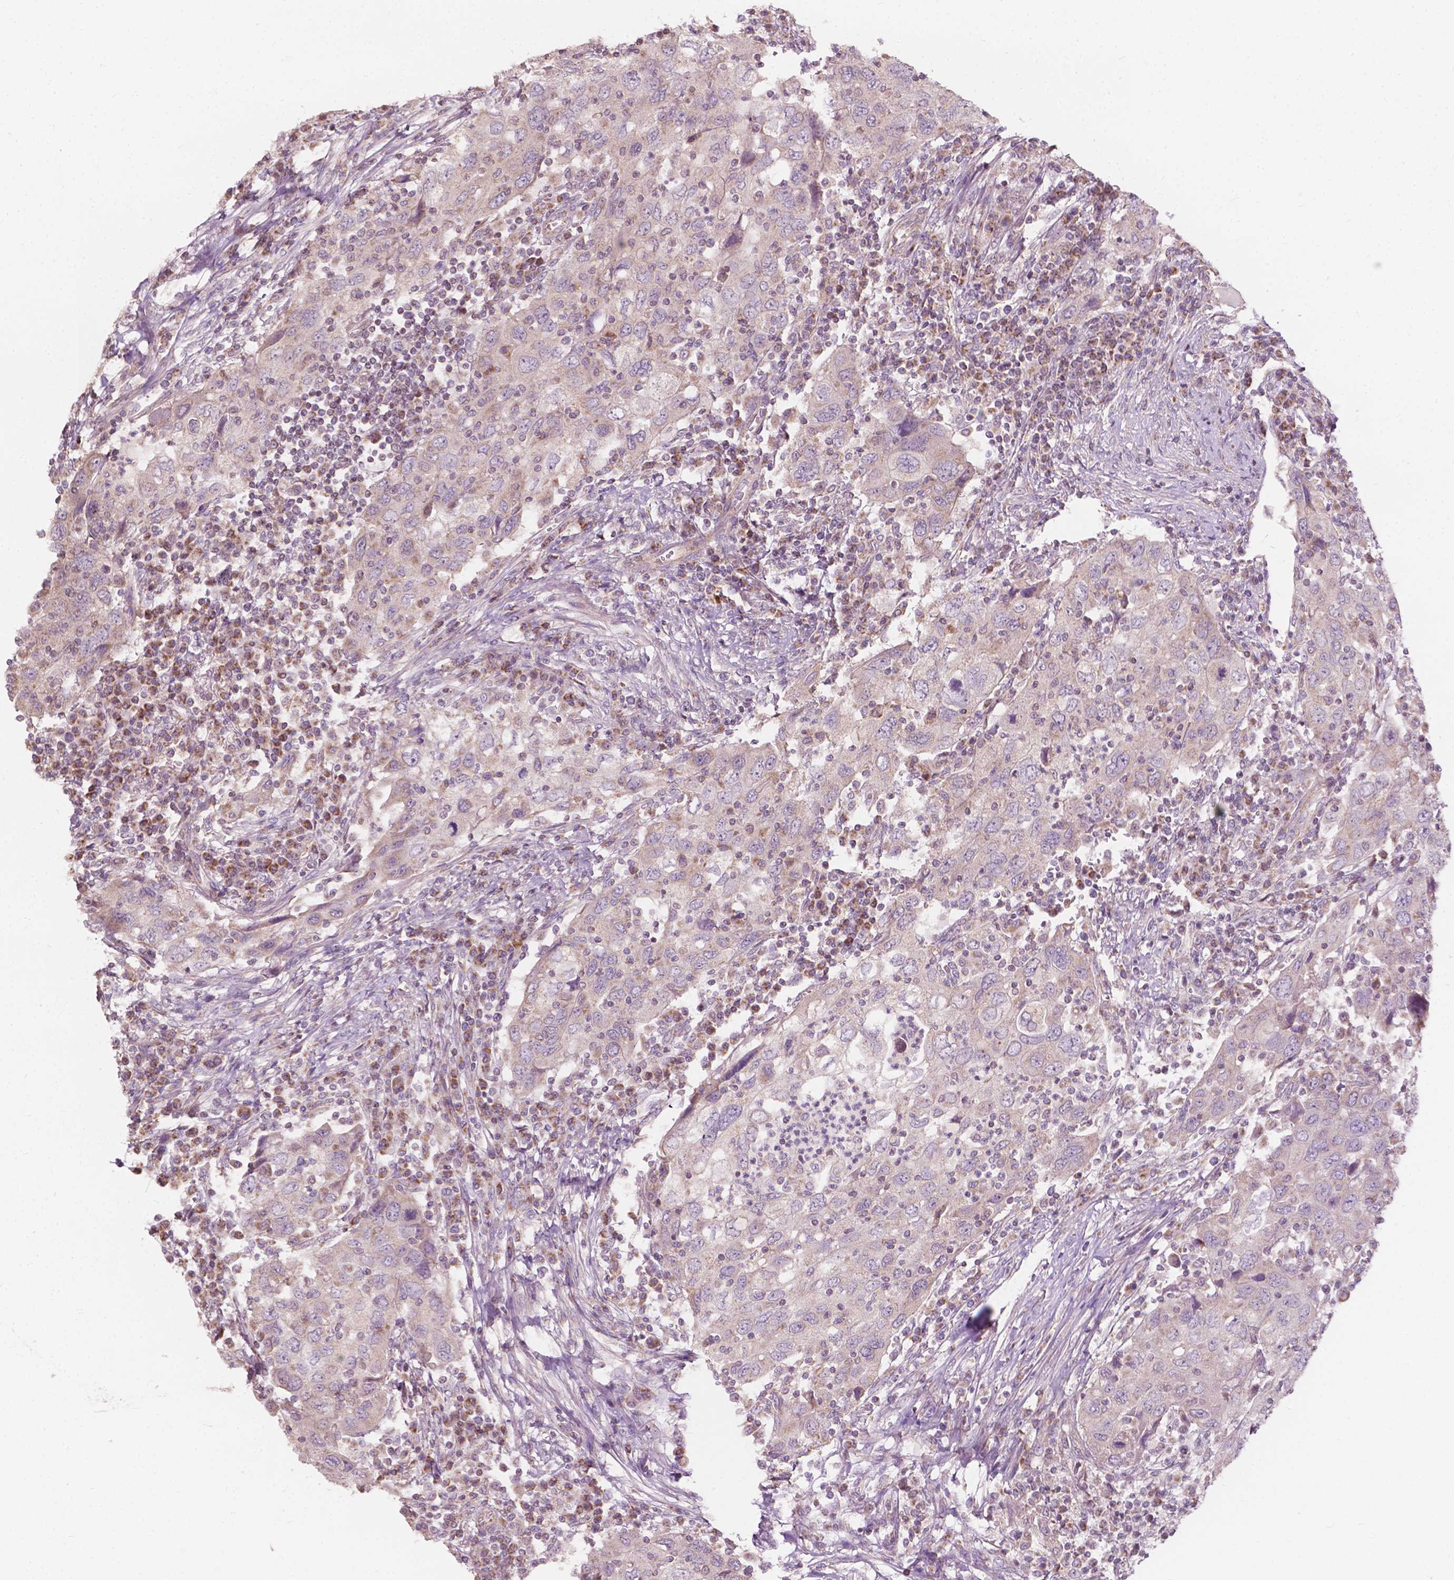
{"staining": {"intensity": "weak", "quantity": "<25%", "location": "cytoplasmic/membranous"}, "tissue": "urothelial cancer", "cell_type": "Tumor cells", "image_type": "cancer", "snomed": [{"axis": "morphology", "description": "Urothelial carcinoma, High grade"}, {"axis": "topography", "description": "Urinary bladder"}], "caption": "This is an IHC histopathology image of human urothelial cancer. There is no staining in tumor cells.", "gene": "NDUFA10", "patient": {"sex": "male", "age": 76}}